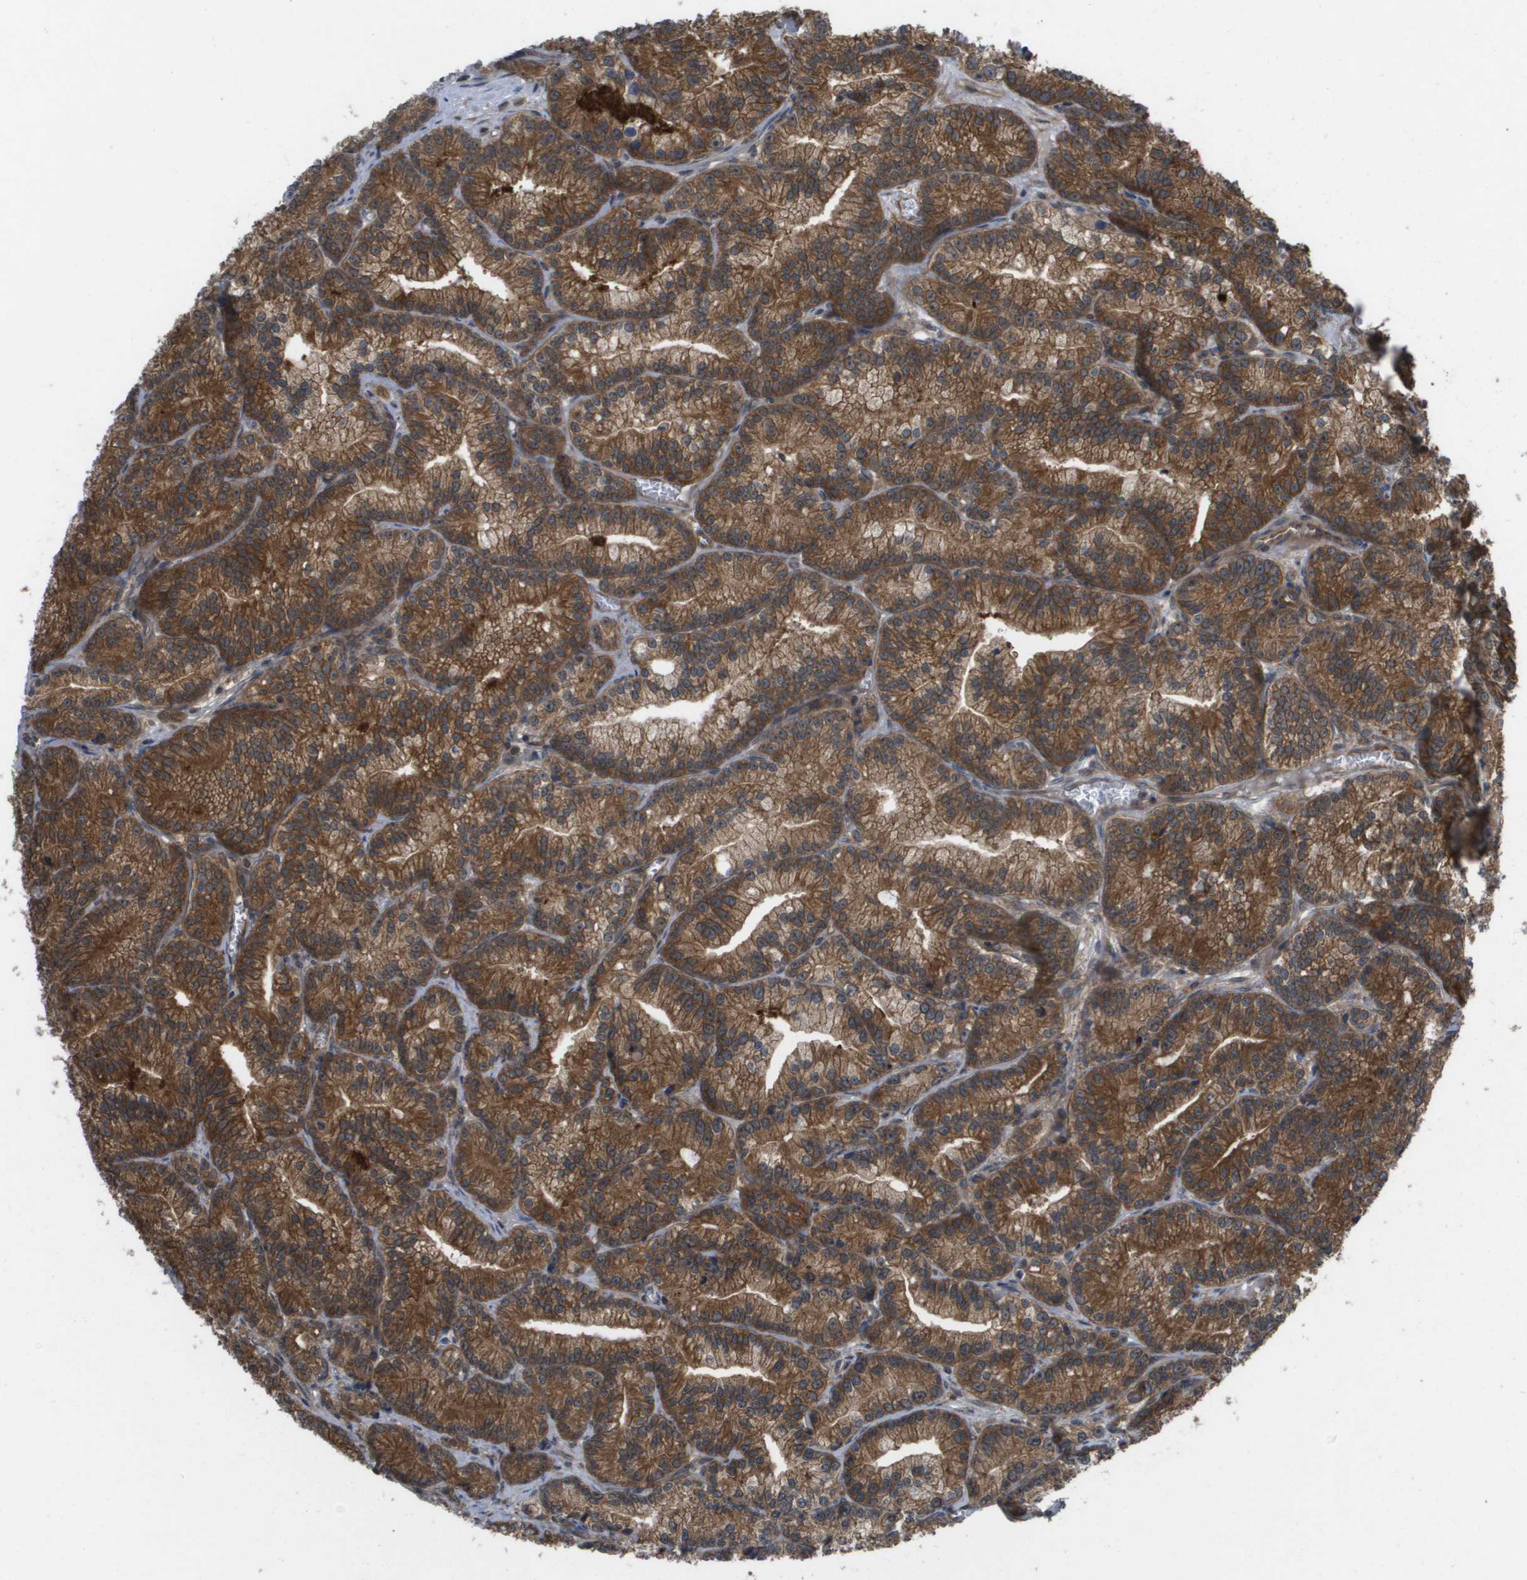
{"staining": {"intensity": "strong", "quantity": ">75%", "location": "cytoplasmic/membranous"}, "tissue": "prostate cancer", "cell_type": "Tumor cells", "image_type": "cancer", "snomed": [{"axis": "morphology", "description": "Adenocarcinoma, Low grade"}, {"axis": "topography", "description": "Prostate"}], "caption": "High-power microscopy captured an immunohistochemistry histopathology image of prostate cancer, revealing strong cytoplasmic/membranous staining in about >75% of tumor cells.", "gene": "CTPS2", "patient": {"sex": "male", "age": 89}}